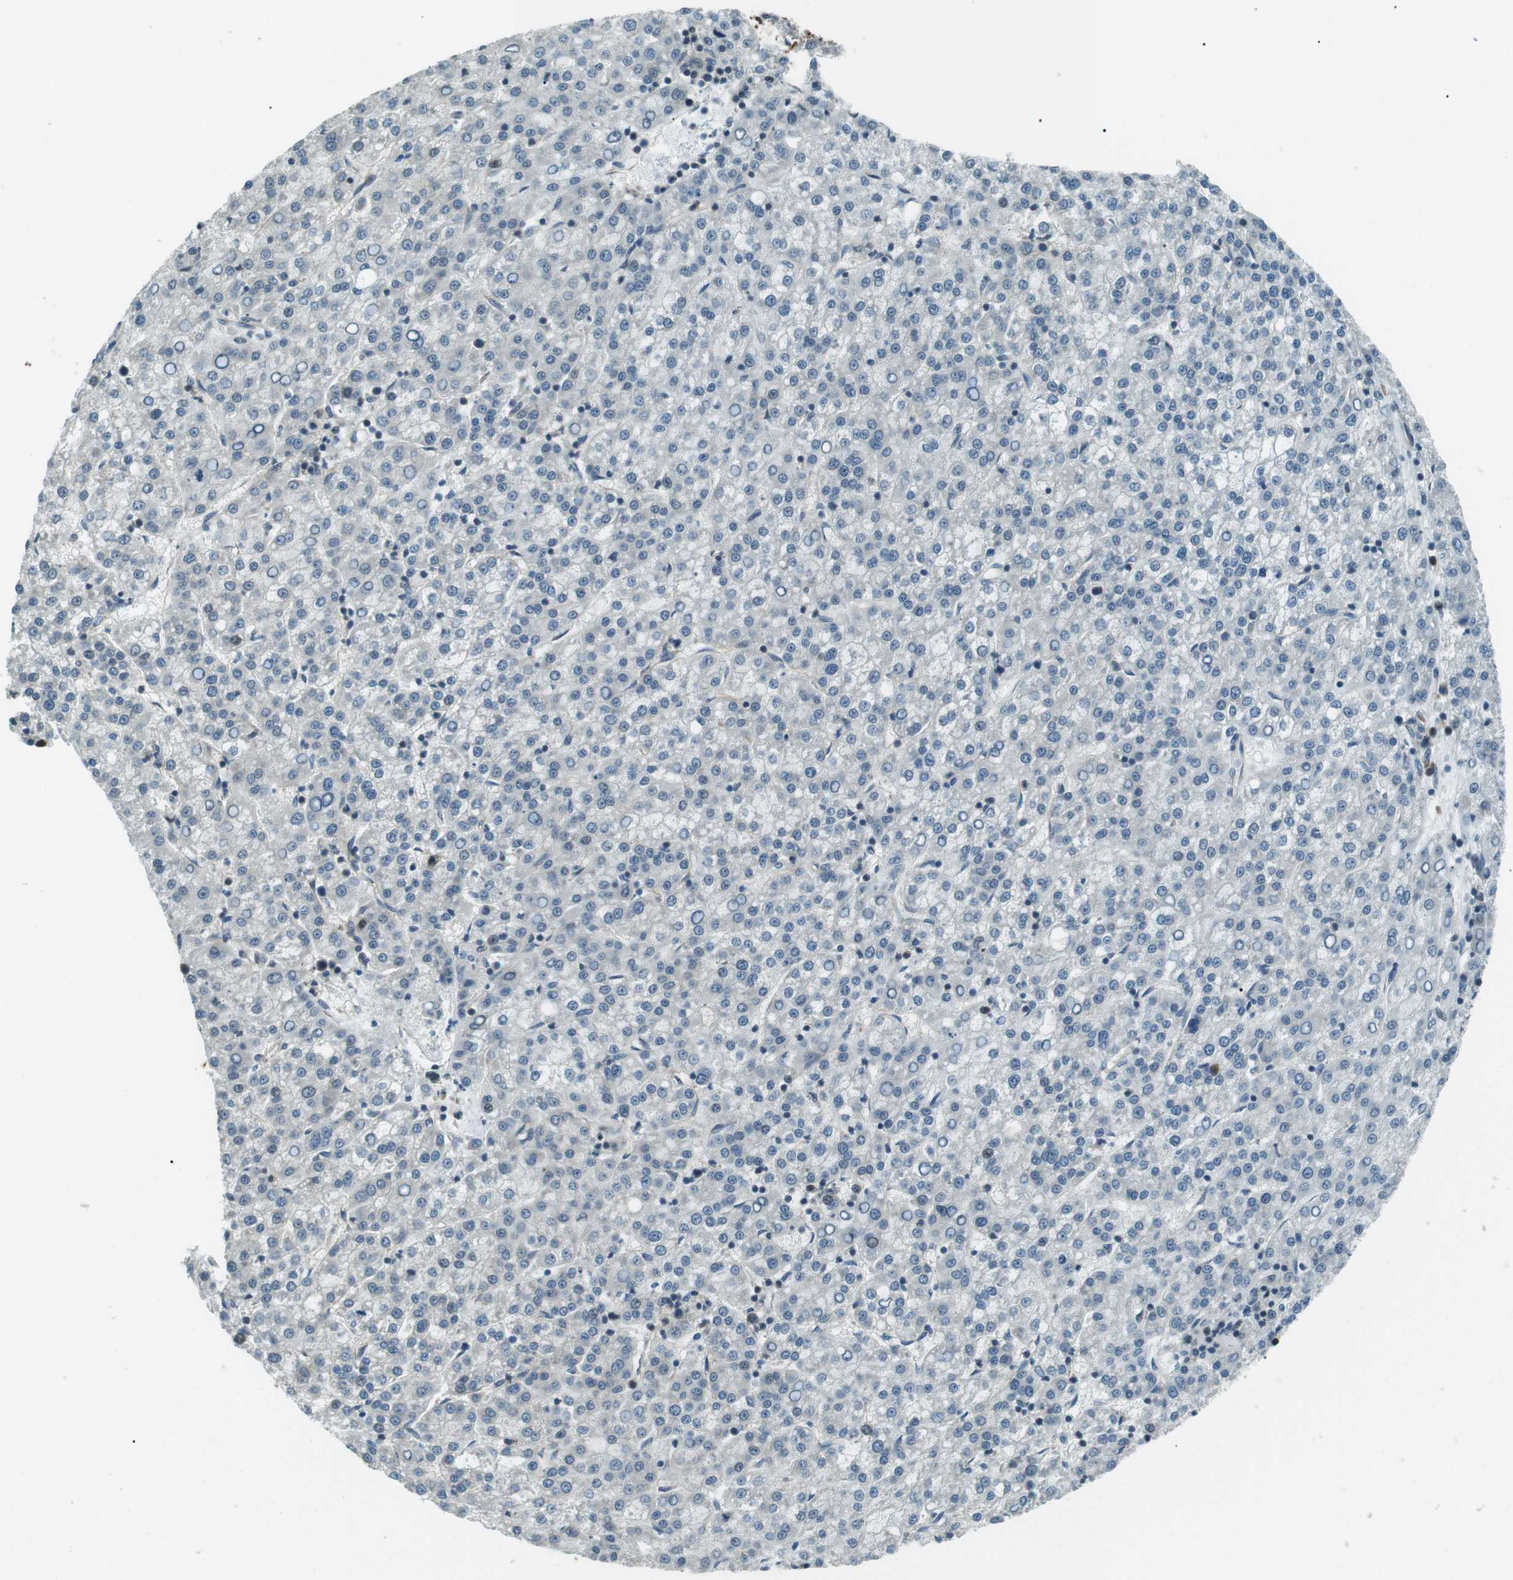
{"staining": {"intensity": "negative", "quantity": "none", "location": "none"}, "tissue": "liver cancer", "cell_type": "Tumor cells", "image_type": "cancer", "snomed": [{"axis": "morphology", "description": "Carcinoma, Hepatocellular, NOS"}, {"axis": "topography", "description": "Liver"}], "caption": "Immunohistochemistry image of neoplastic tissue: human liver cancer (hepatocellular carcinoma) stained with DAB shows no significant protein positivity in tumor cells.", "gene": "TMEM74", "patient": {"sex": "female", "age": 58}}